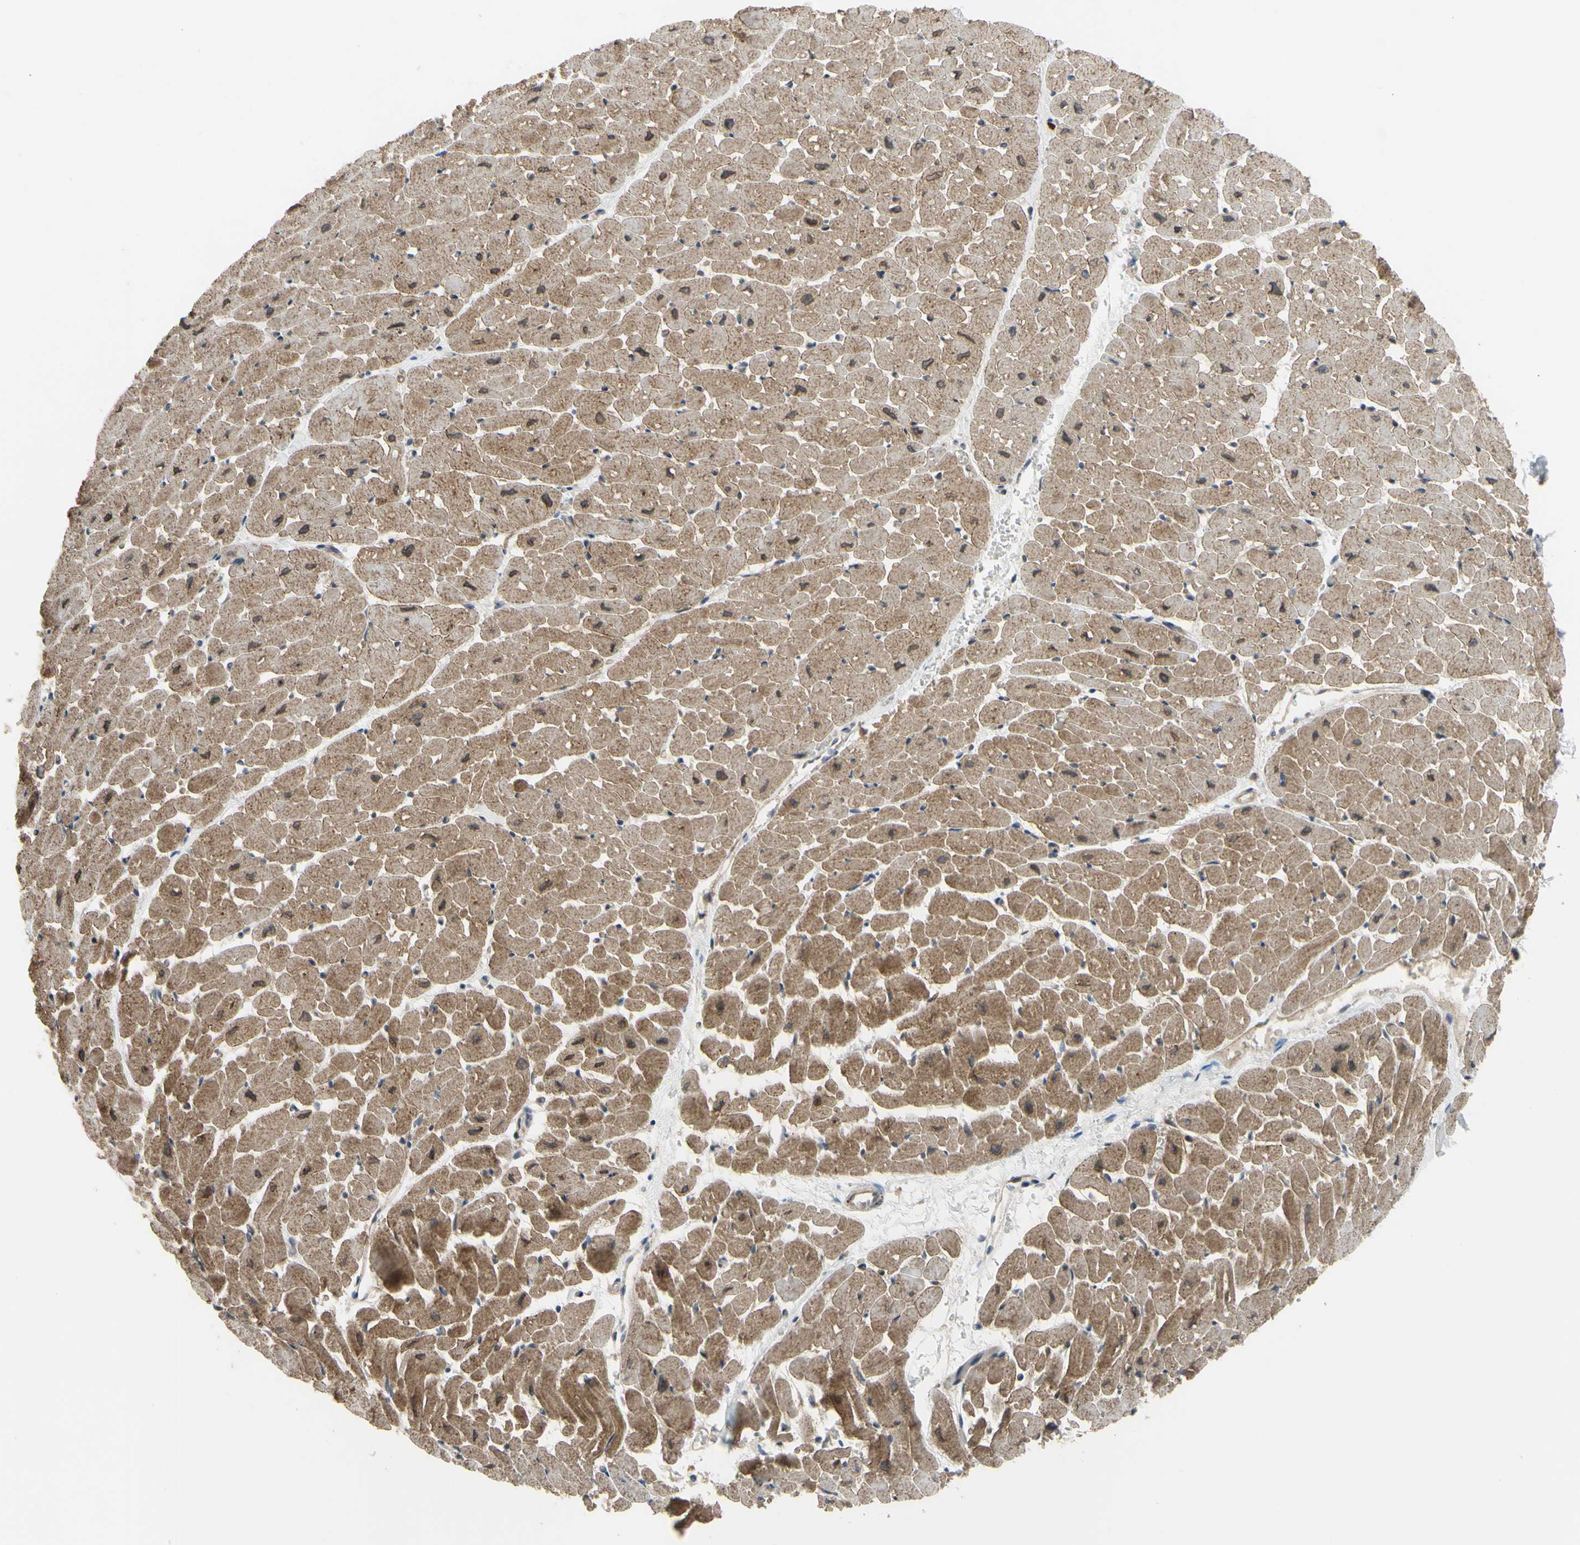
{"staining": {"intensity": "weak", "quantity": ">75%", "location": "cytoplasmic/membranous,nuclear"}, "tissue": "heart muscle", "cell_type": "Cardiomyocytes", "image_type": "normal", "snomed": [{"axis": "morphology", "description": "Normal tissue, NOS"}, {"axis": "topography", "description": "Heart"}], "caption": "IHC of normal heart muscle demonstrates low levels of weak cytoplasmic/membranous,nuclear positivity in approximately >75% of cardiomyocytes. Using DAB (3,3'-diaminobenzidine) (brown) and hematoxylin (blue) stains, captured at high magnification using brightfield microscopy.", "gene": "COMMD9", "patient": {"sex": "male", "age": 45}}